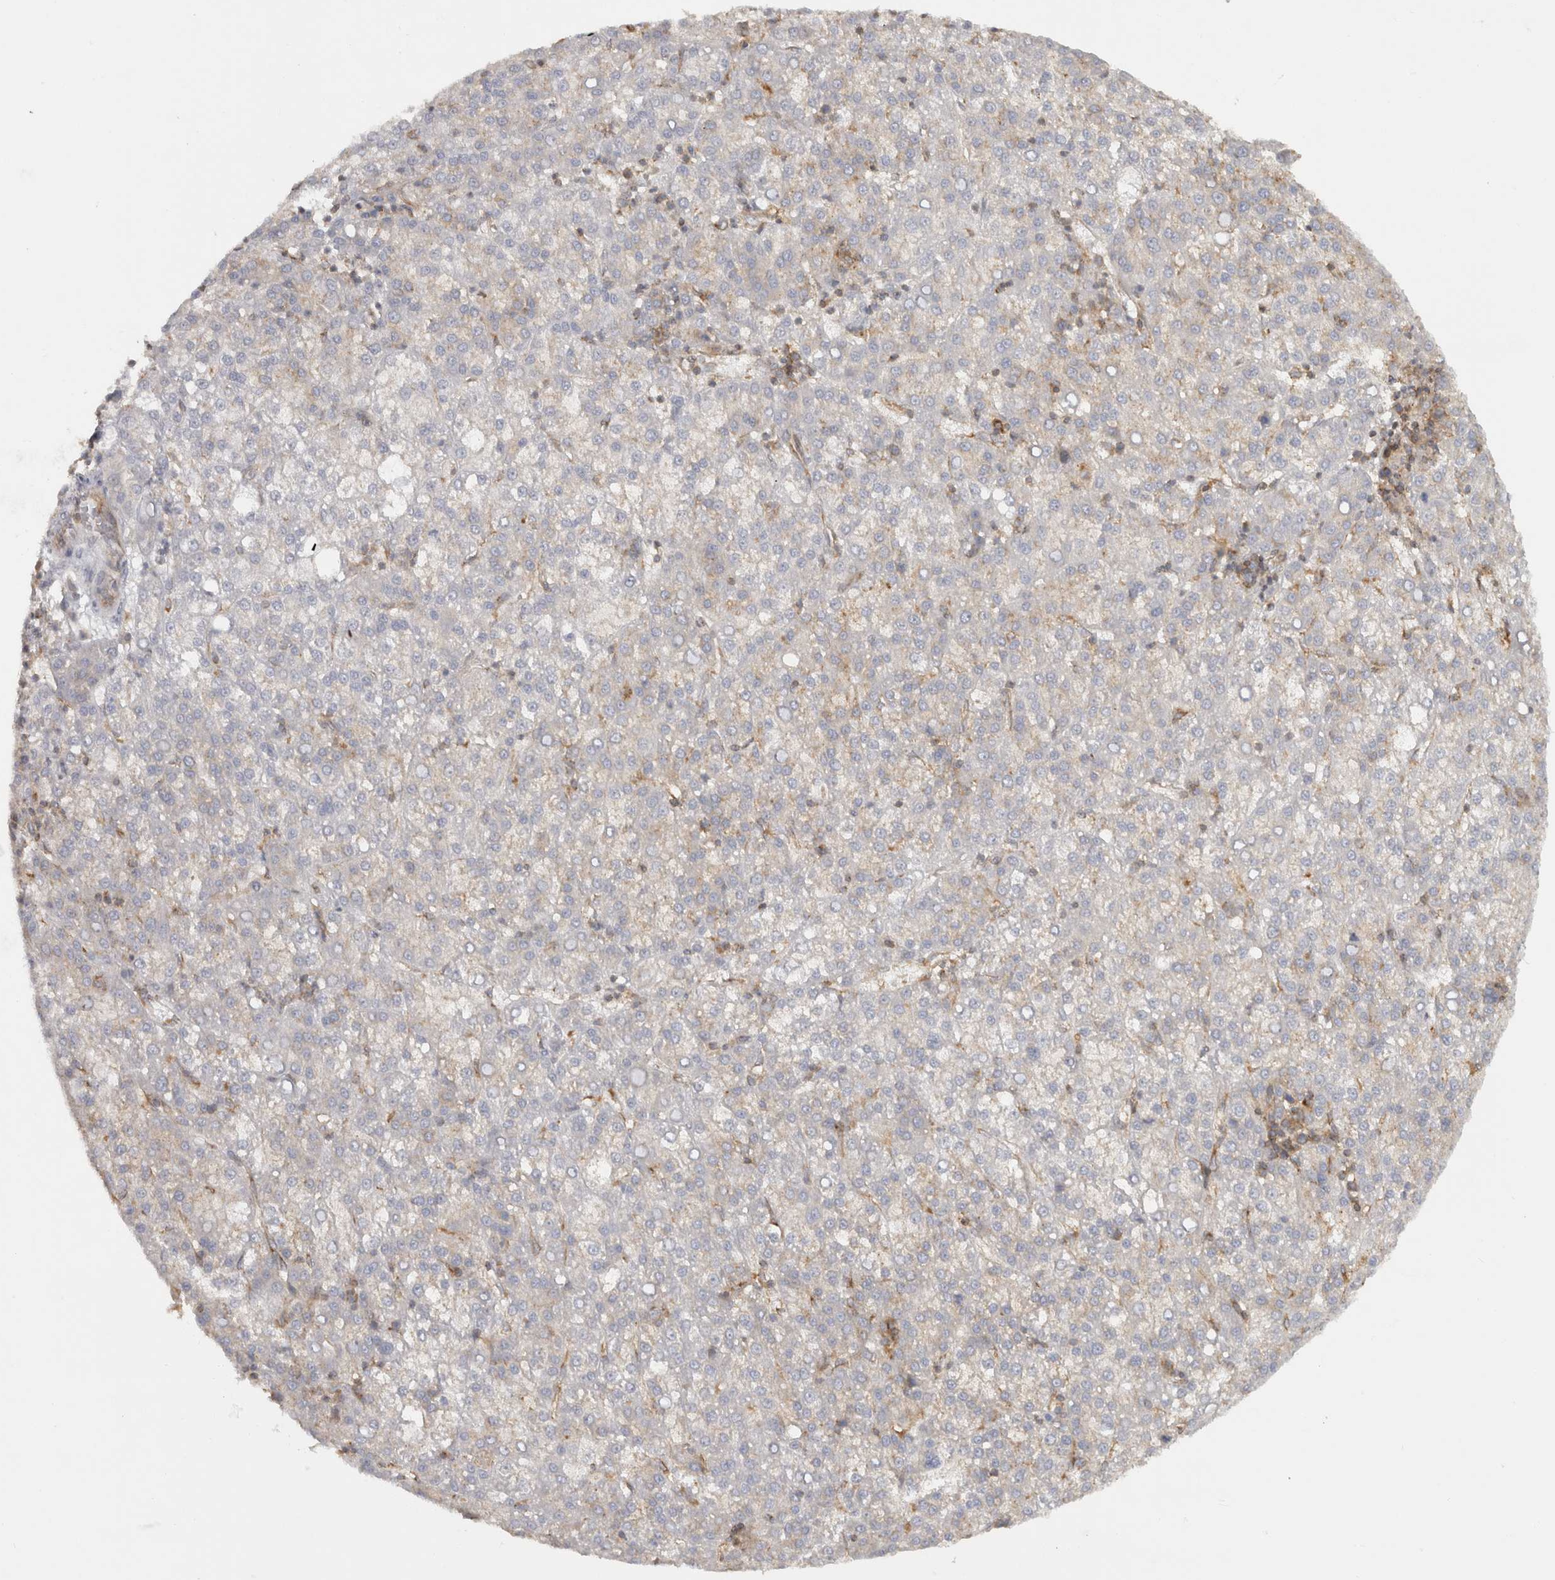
{"staining": {"intensity": "negative", "quantity": "none", "location": "none"}, "tissue": "liver cancer", "cell_type": "Tumor cells", "image_type": "cancer", "snomed": [{"axis": "morphology", "description": "Carcinoma, Hepatocellular, NOS"}, {"axis": "topography", "description": "Liver"}], "caption": "IHC image of neoplastic tissue: hepatocellular carcinoma (liver) stained with DAB displays no significant protein expression in tumor cells.", "gene": "HLA-E", "patient": {"sex": "female", "age": 58}}